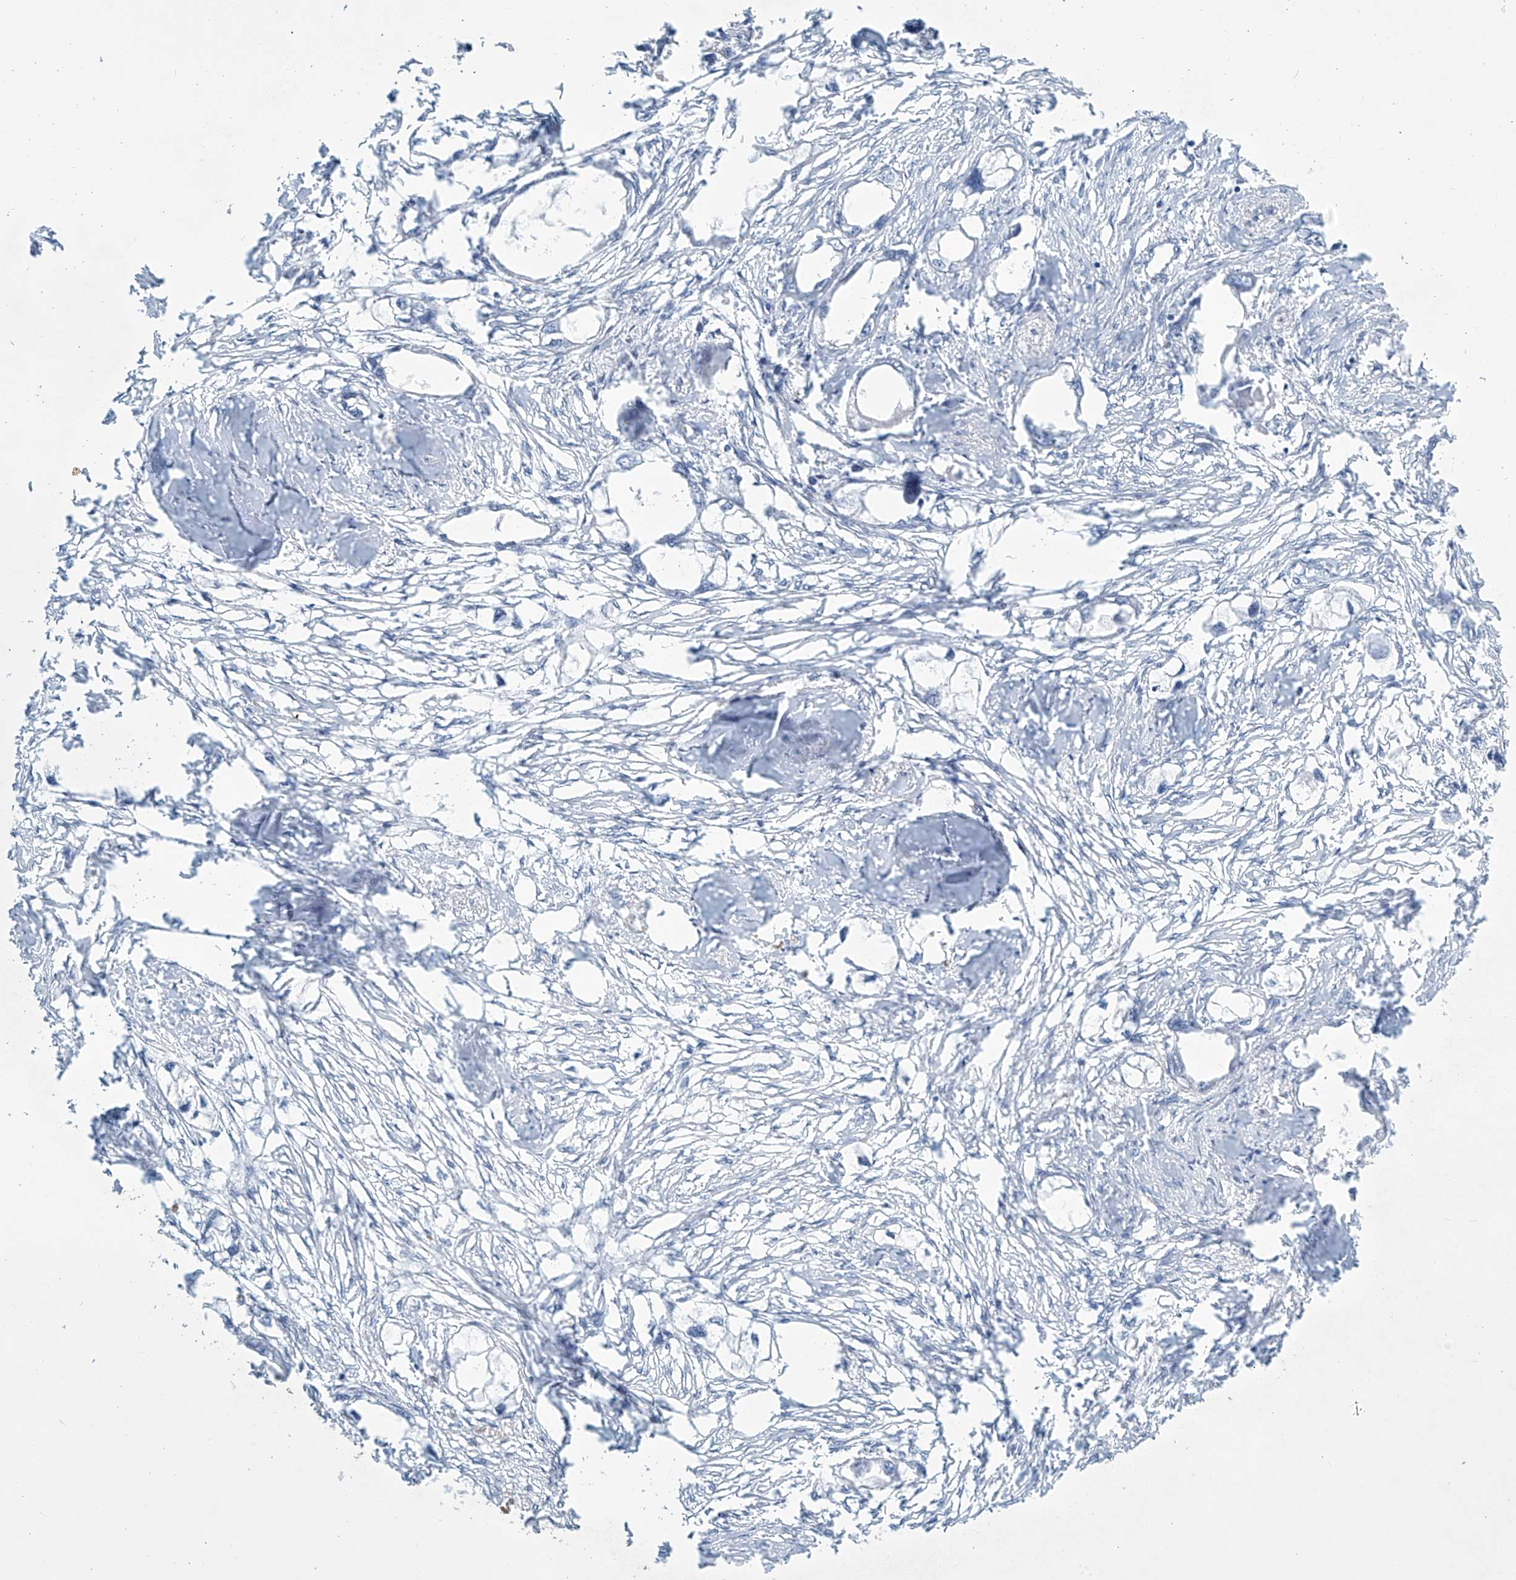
{"staining": {"intensity": "negative", "quantity": "none", "location": "none"}, "tissue": "endometrial cancer", "cell_type": "Tumor cells", "image_type": "cancer", "snomed": [{"axis": "morphology", "description": "Adenocarcinoma, NOS"}, {"axis": "morphology", "description": "Adenocarcinoma, metastatic, NOS"}, {"axis": "topography", "description": "Adipose tissue"}, {"axis": "topography", "description": "Endometrium"}], "caption": "This micrograph is of endometrial cancer stained with immunohistochemistry (IHC) to label a protein in brown with the nuclei are counter-stained blue. There is no staining in tumor cells. The staining is performed using DAB brown chromogen with nuclei counter-stained in using hematoxylin.", "gene": "SLC35A5", "patient": {"sex": "female", "age": 67}}